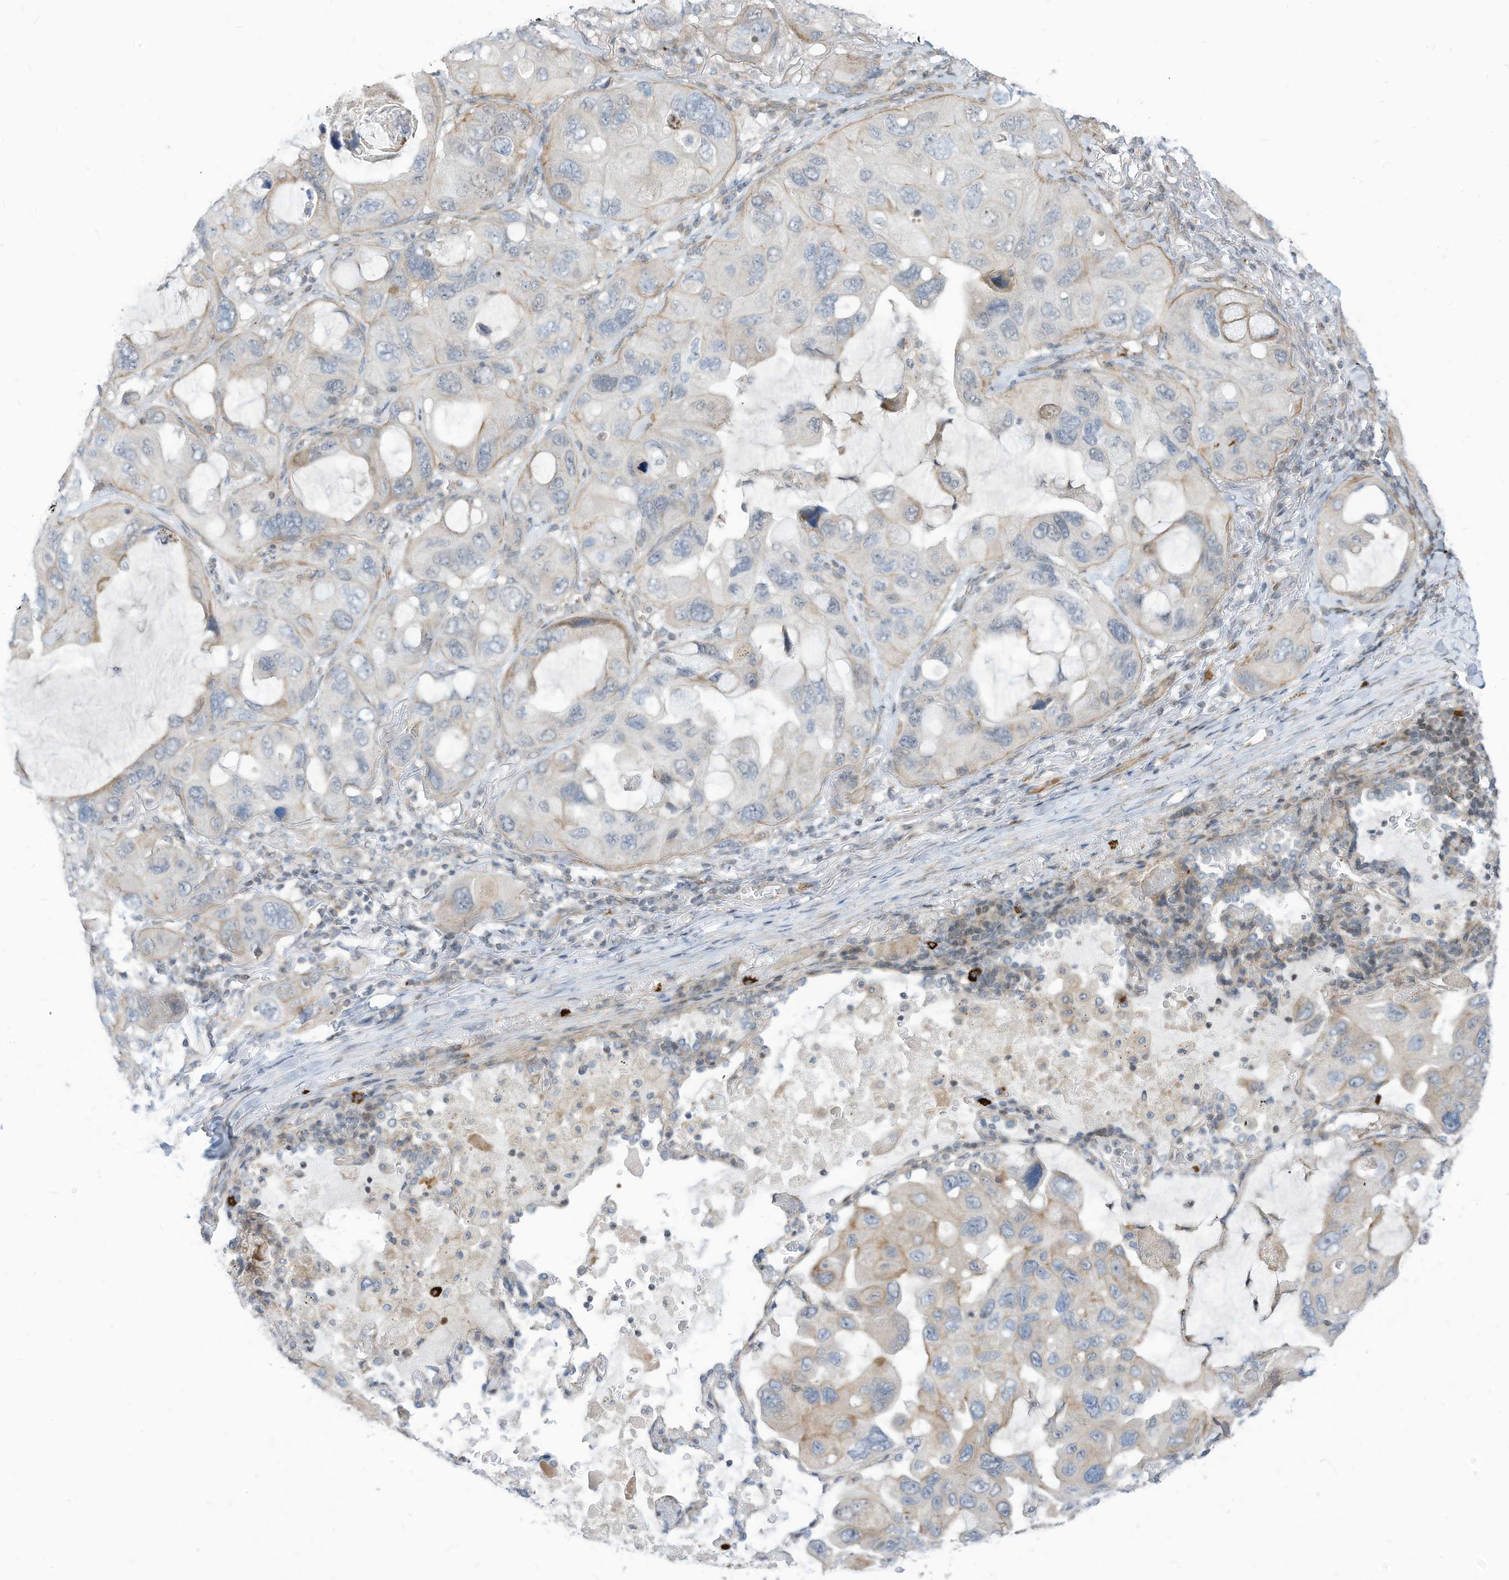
{"staining": {"intensity": "negative", "quantity": "none", "location": "none"}, "tissue": "lung cancer", "cell_type": "Tumor cells", "image_type": "cancer", "snomed": [{"axis": "morphology", "description": "Squamous cell carcinoma, NOS"}, {"axis": "topography", "description": "Lung"}], "caption": "Tumor cells are negative for protein expression in human lung squamous cell carcinoma. Nuclei are stained in blue.", "gene": "GPATCH3", "patient": {"sex": "female", "age": 73}}